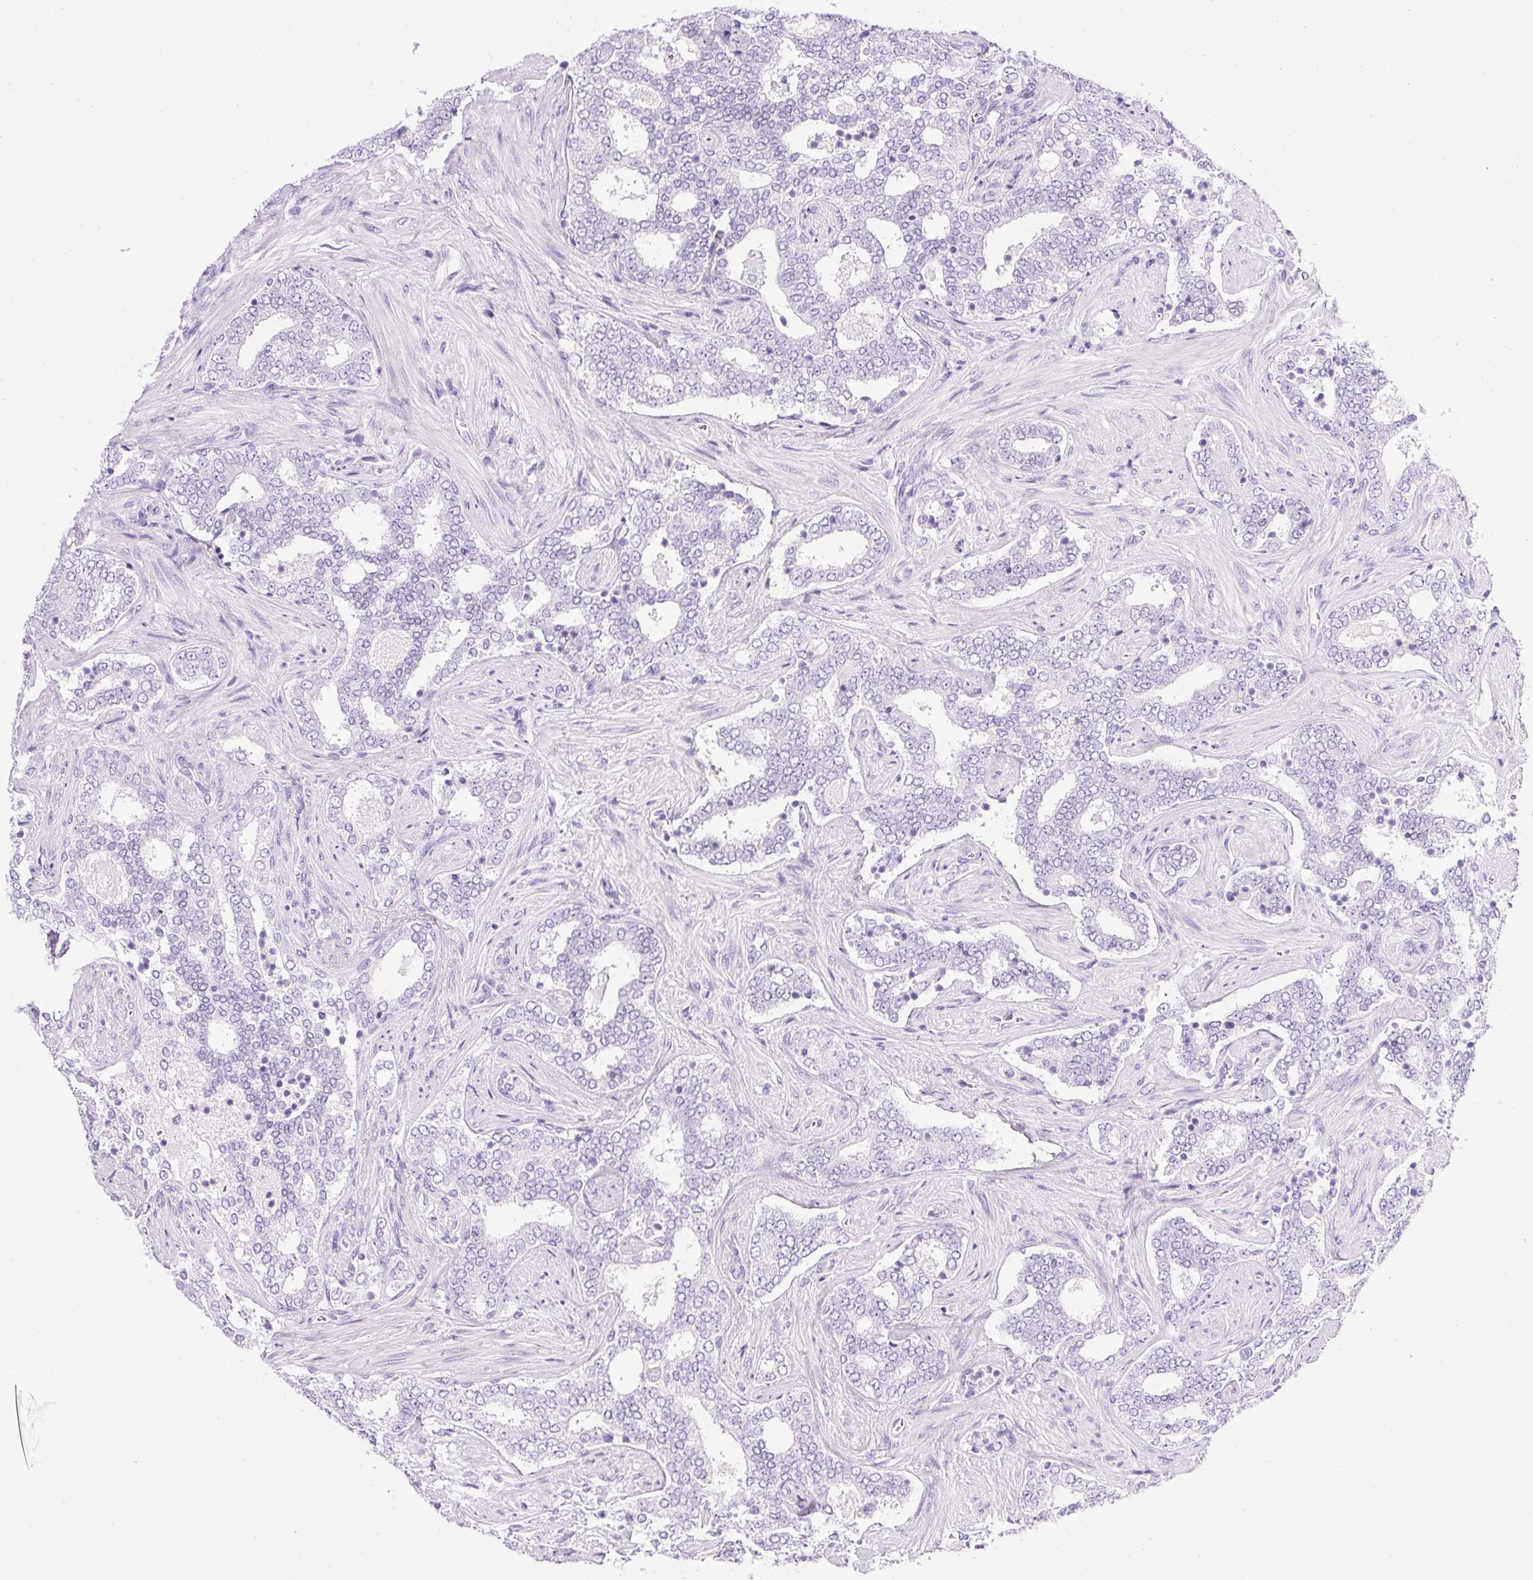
{"staining": {"intensity": "negative", "quantity": "none", "location": "none"}, "tissue": "prostate cancer", "cell_type": "Tumor cells", "image_type": "cancer", "snomed": [{"axis": "morphology", "description": "Adenocarcinoma, High grade"}, {"axis": "topography", "description": "Prostate"}], "caption": "This is an IHC micrograph of prostate adenocarcinoma (high-grade). There is no positivity in tumor cells.", "gene": "CPB1", "patient": {"sex": "male", "age": 60}}